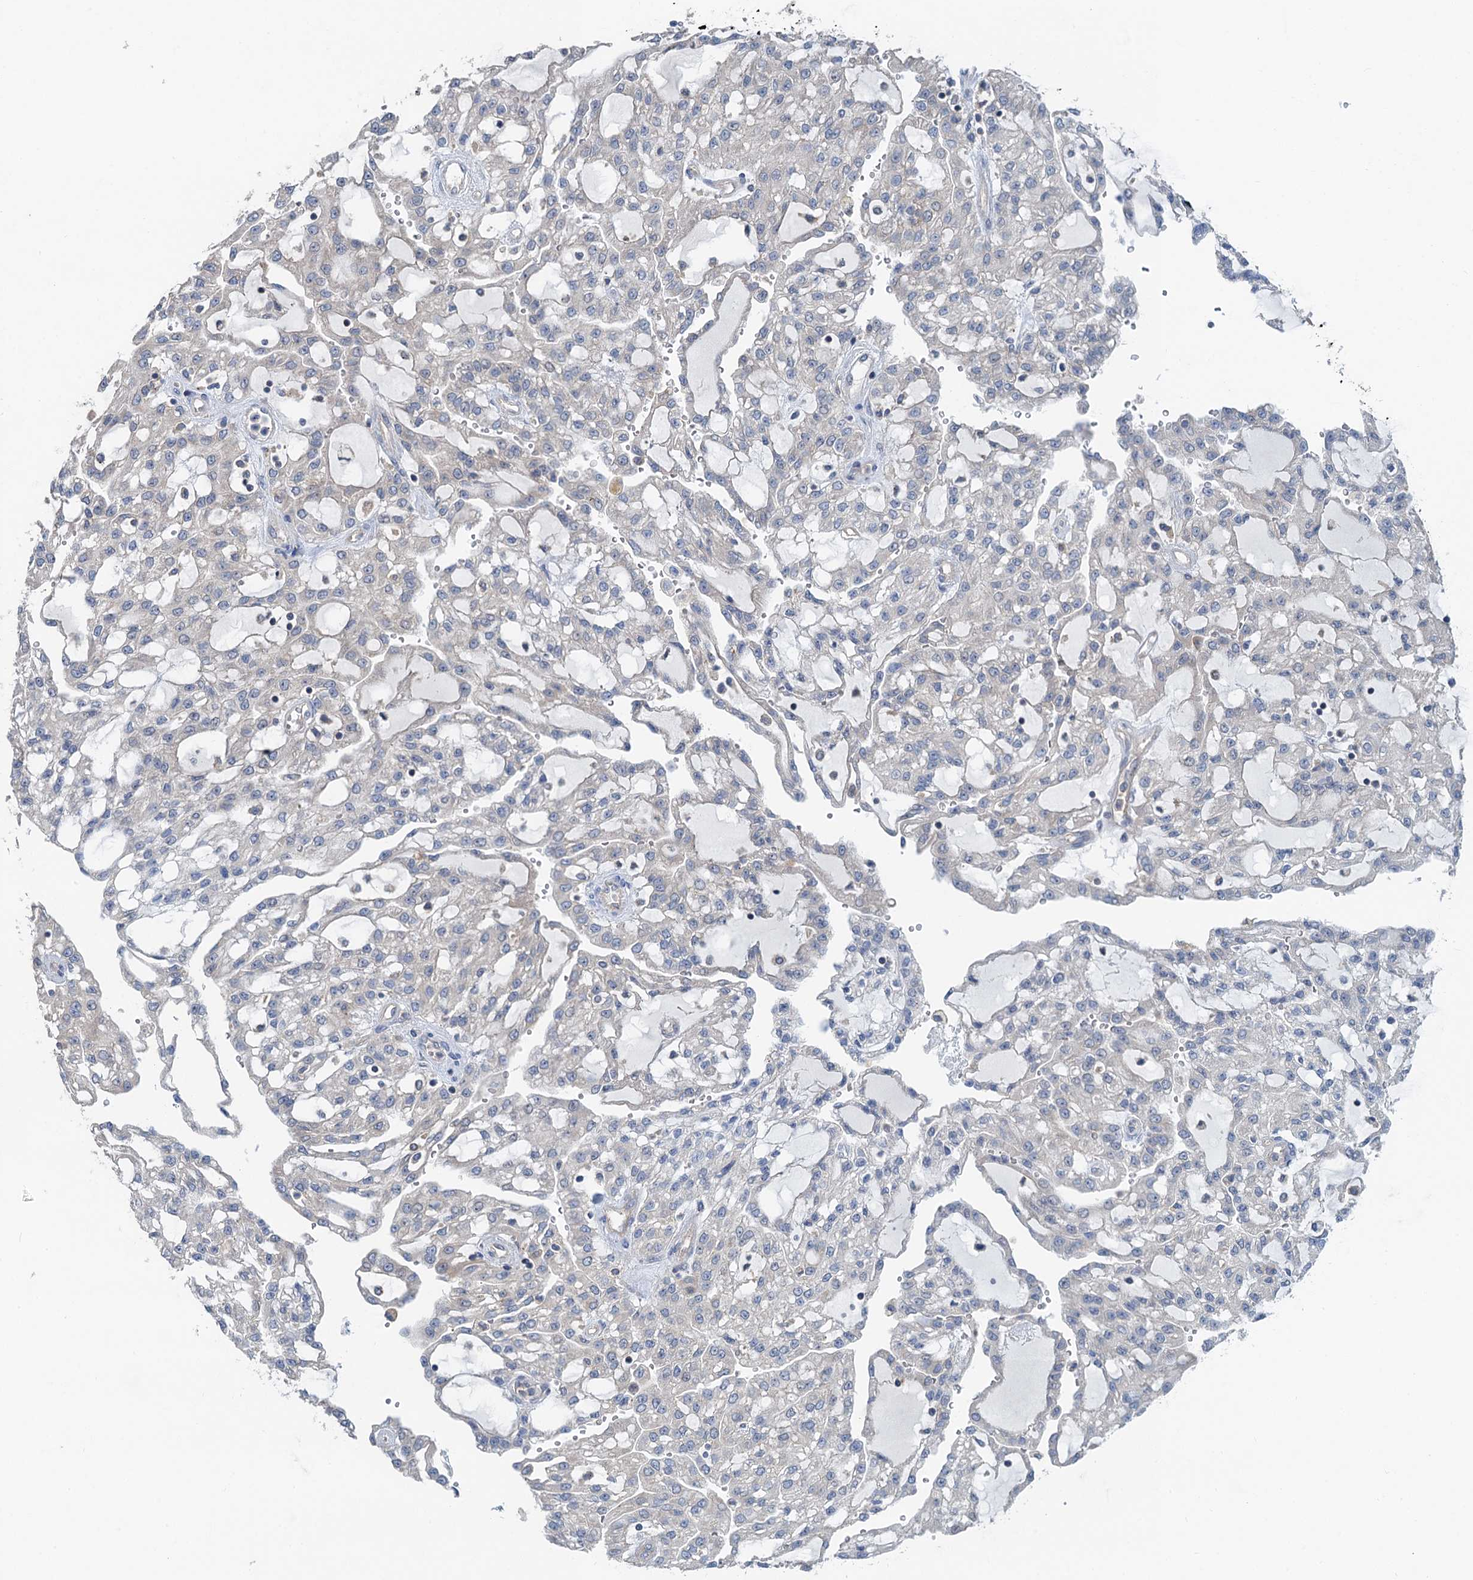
{"staining": {"intensity": "negative", "quantity": "none", "location": "none"}, "tissue": "renal cancer", "cell_type": "Tumor cells", "image_type": "cancer", "snomed": [{"axis": "morphology", "description": "Adenocarcinoma, NOS"}, {"axis": "topography", "description": "Kidney"}], "caption": "Histopathology image shows no protein positivity in tumor cells of renal adenocarcinoma tissue. The staining is performed using DAB (3,3'-diaminobenzidine) brown chromogen with nuclei counter-stained in using hematoxylin.", "gene": "ANKRD26", "patient": {"sex": "male", "age": 63}}